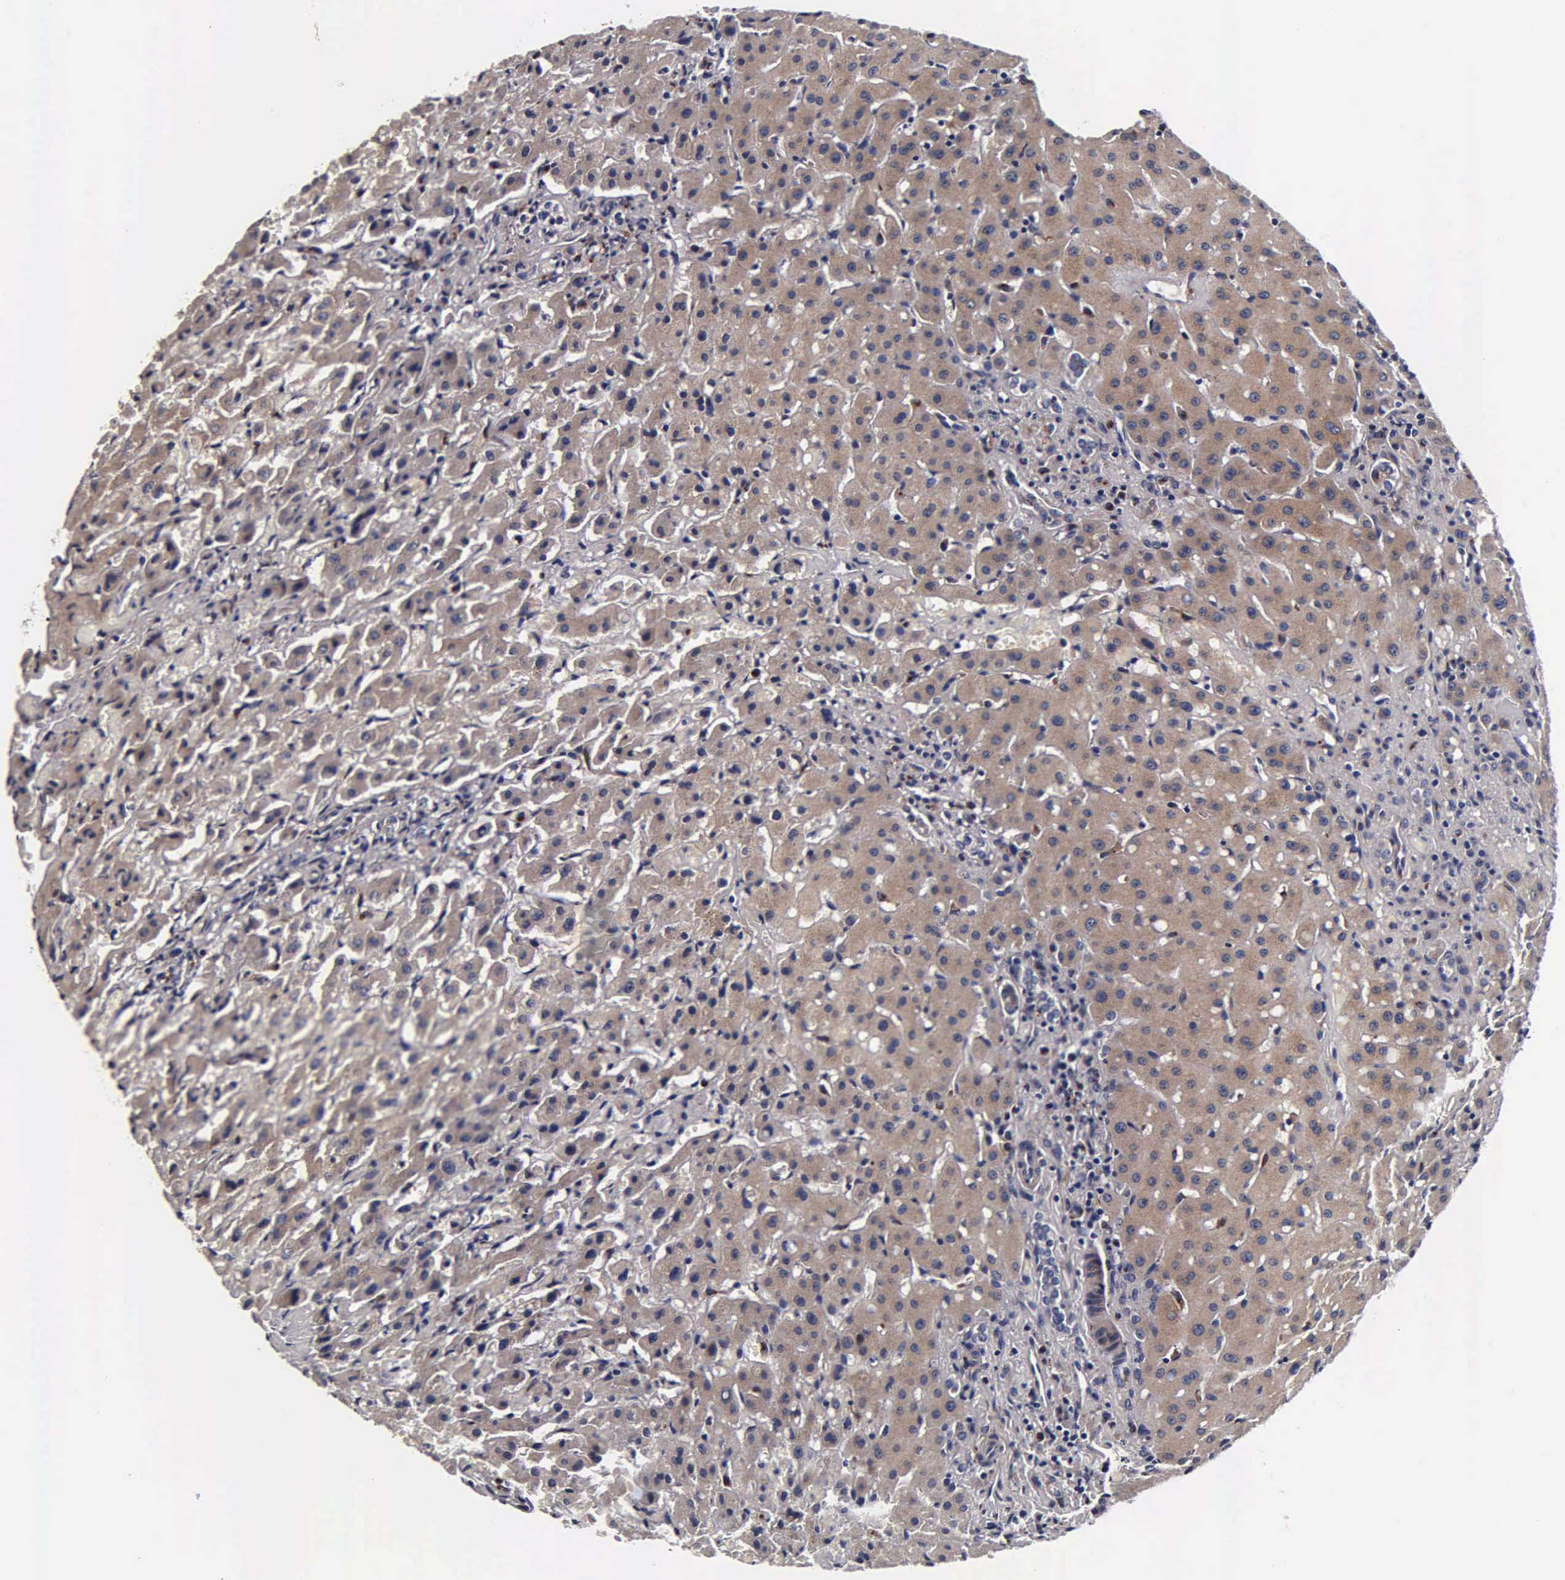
{"staining": {"intensity": "negative", "quantity": "none", "location": "none"}, "tissue": "liver", "cell_type": "Cholangiocytes", "image_type": "normal", "snomed": [{"axis": "morphology", "description": "Normal tissue, NOS"}, {"axis": "topography", "description": "Liver"}], "caption": "Protein analysis of normal liver exhibits no significant positivity in cholangiocytes. (DAB (3,3'-diaminobenzidine) IHC visualized using brightfield microscopy, high magnification).", "gene": "CST3", "patient": {"sex": "female", "age": 27}}